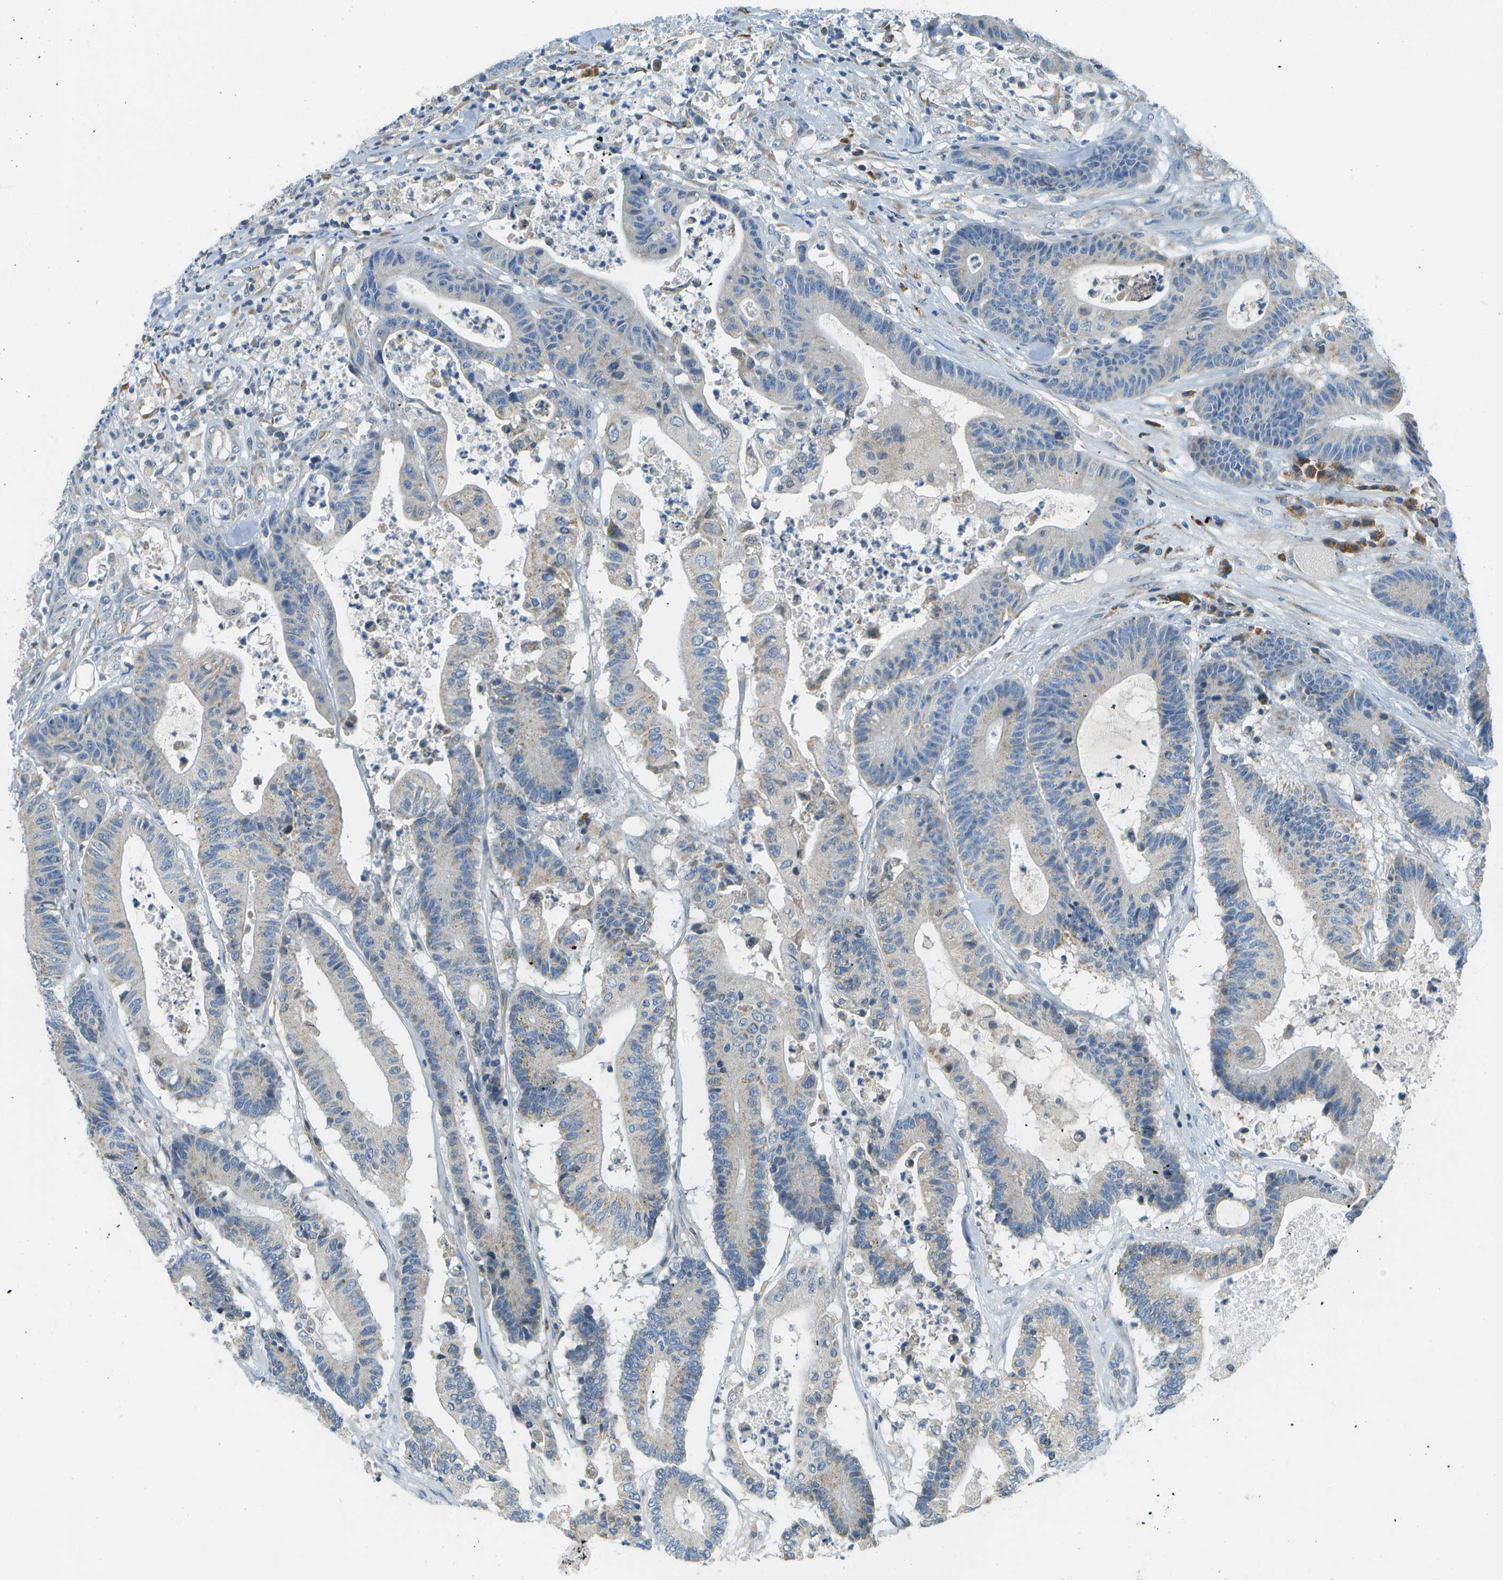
{"staining": {"intensity": "negative", "quantity": "none", "location": "none"}, "tissue": "colorectal cancer", "cell_type": "Tumor cells", "image_type": "cancer", "snomed": [{"axis": "morphology", "description": "Adenocarcinoma, NOS"}, {"axis": "topography", "description": "Colon"}], "caption": "This is a image of immunohistochemistry staining of colorectal cancer, which shows no staining in tumor cells. The staining was performed using DAB to visualize the protein expression in brown, while the nuclei were stained in blue with hematoxylin (Magnification: 20x).", "gene": "PTGIS", "patient": {"sex": "female", "age": 84}}